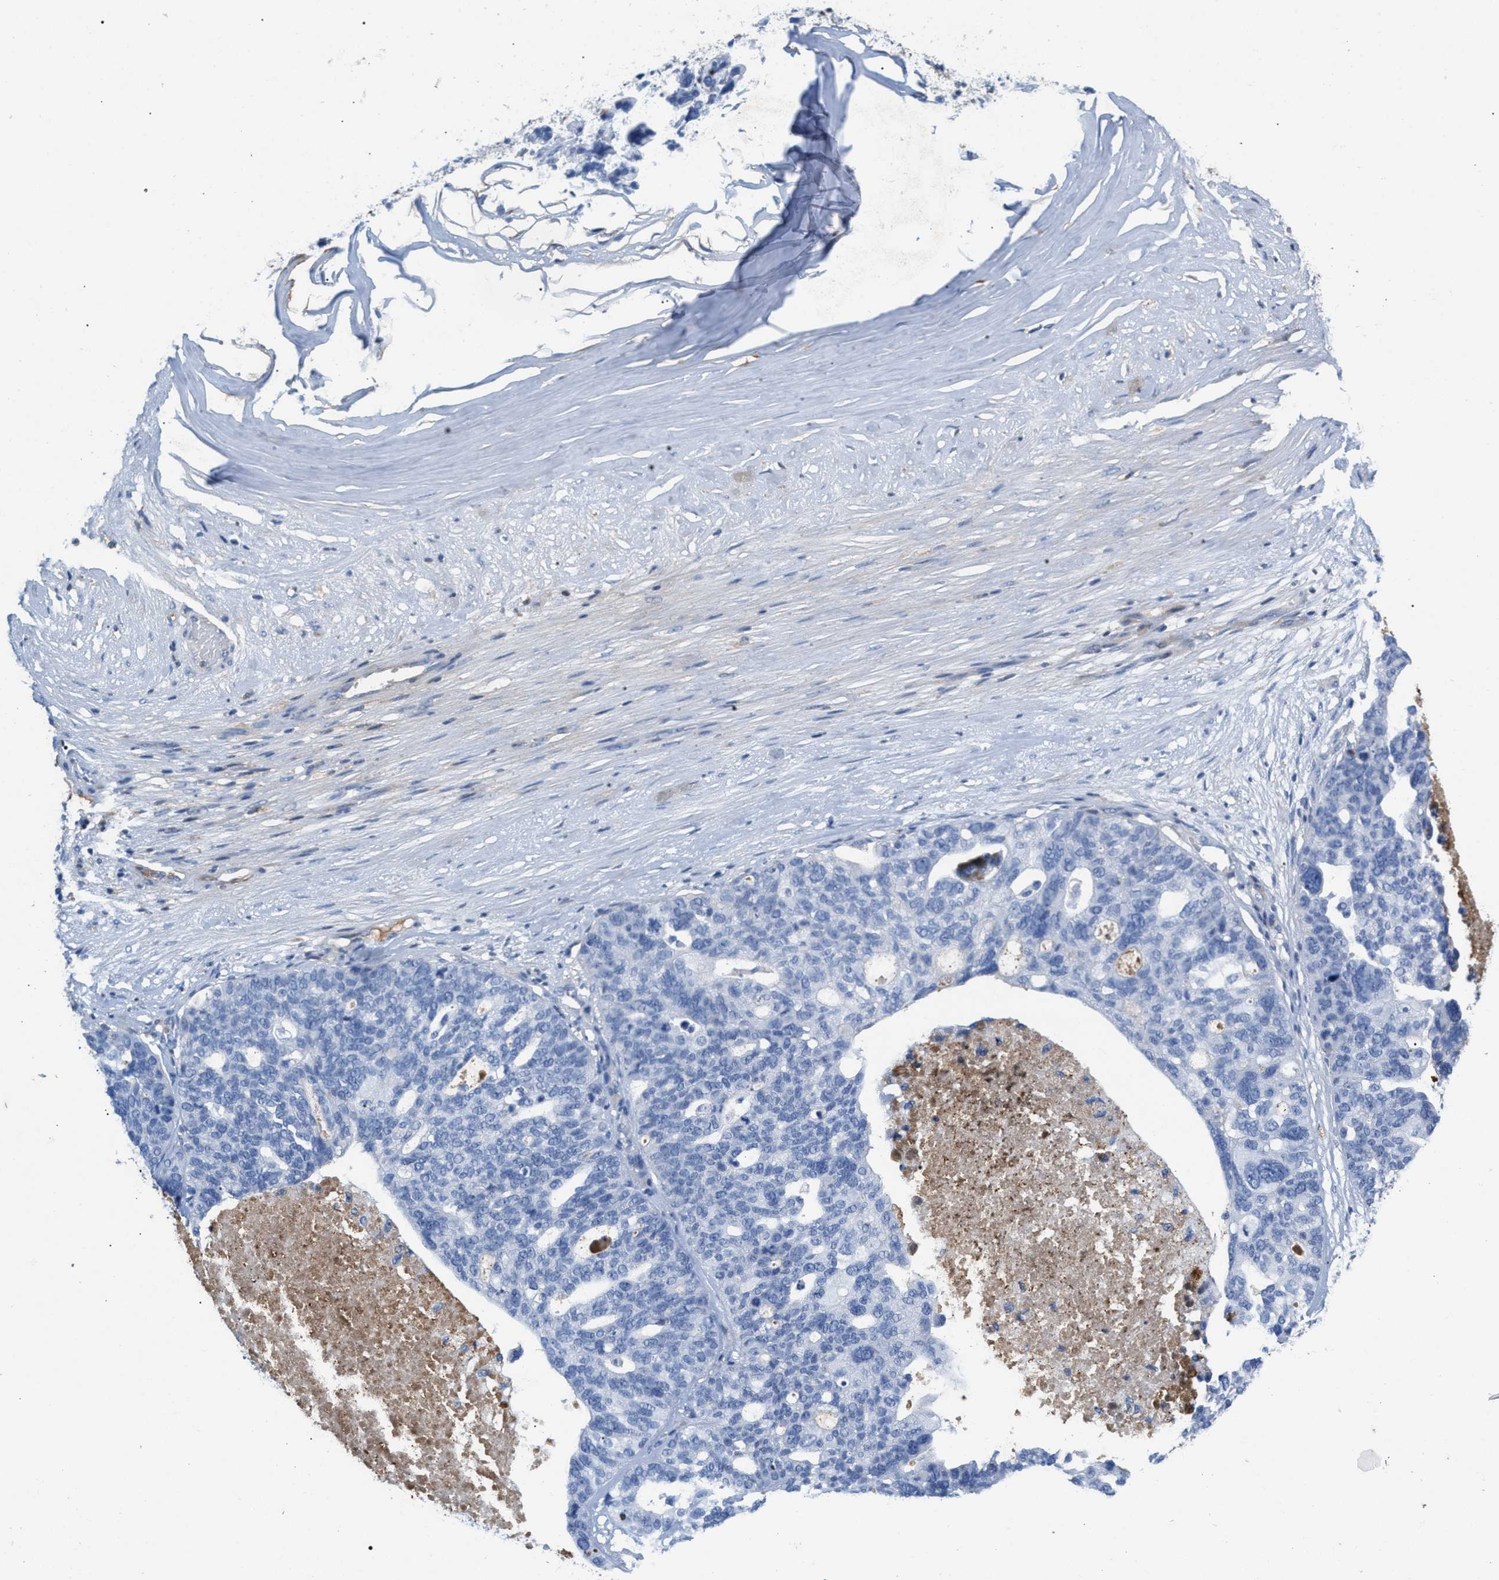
{"staining": {"intensity": "negative", "quantity": "none", "location": "none"}, "tissue": "ovarian cancer", "cell_type": "Tumor cells", "image_type": "cancer", "snomed": [{"axis": "morphology", "description": "Cystadenocarcinoma, serous, NOS"}, {"axis": "topography", "description": "Ovary"}], "caption": "This image is of ovarian cancer (serous cystadenocarcinoma) stained with immunohistochemistry (IHC) to label a protein in brown with the nuclei are counter-stained blue. There is no staining in tumor cells.", "gene": "APOH", "patient": {"sex": "female", "age": 59}}